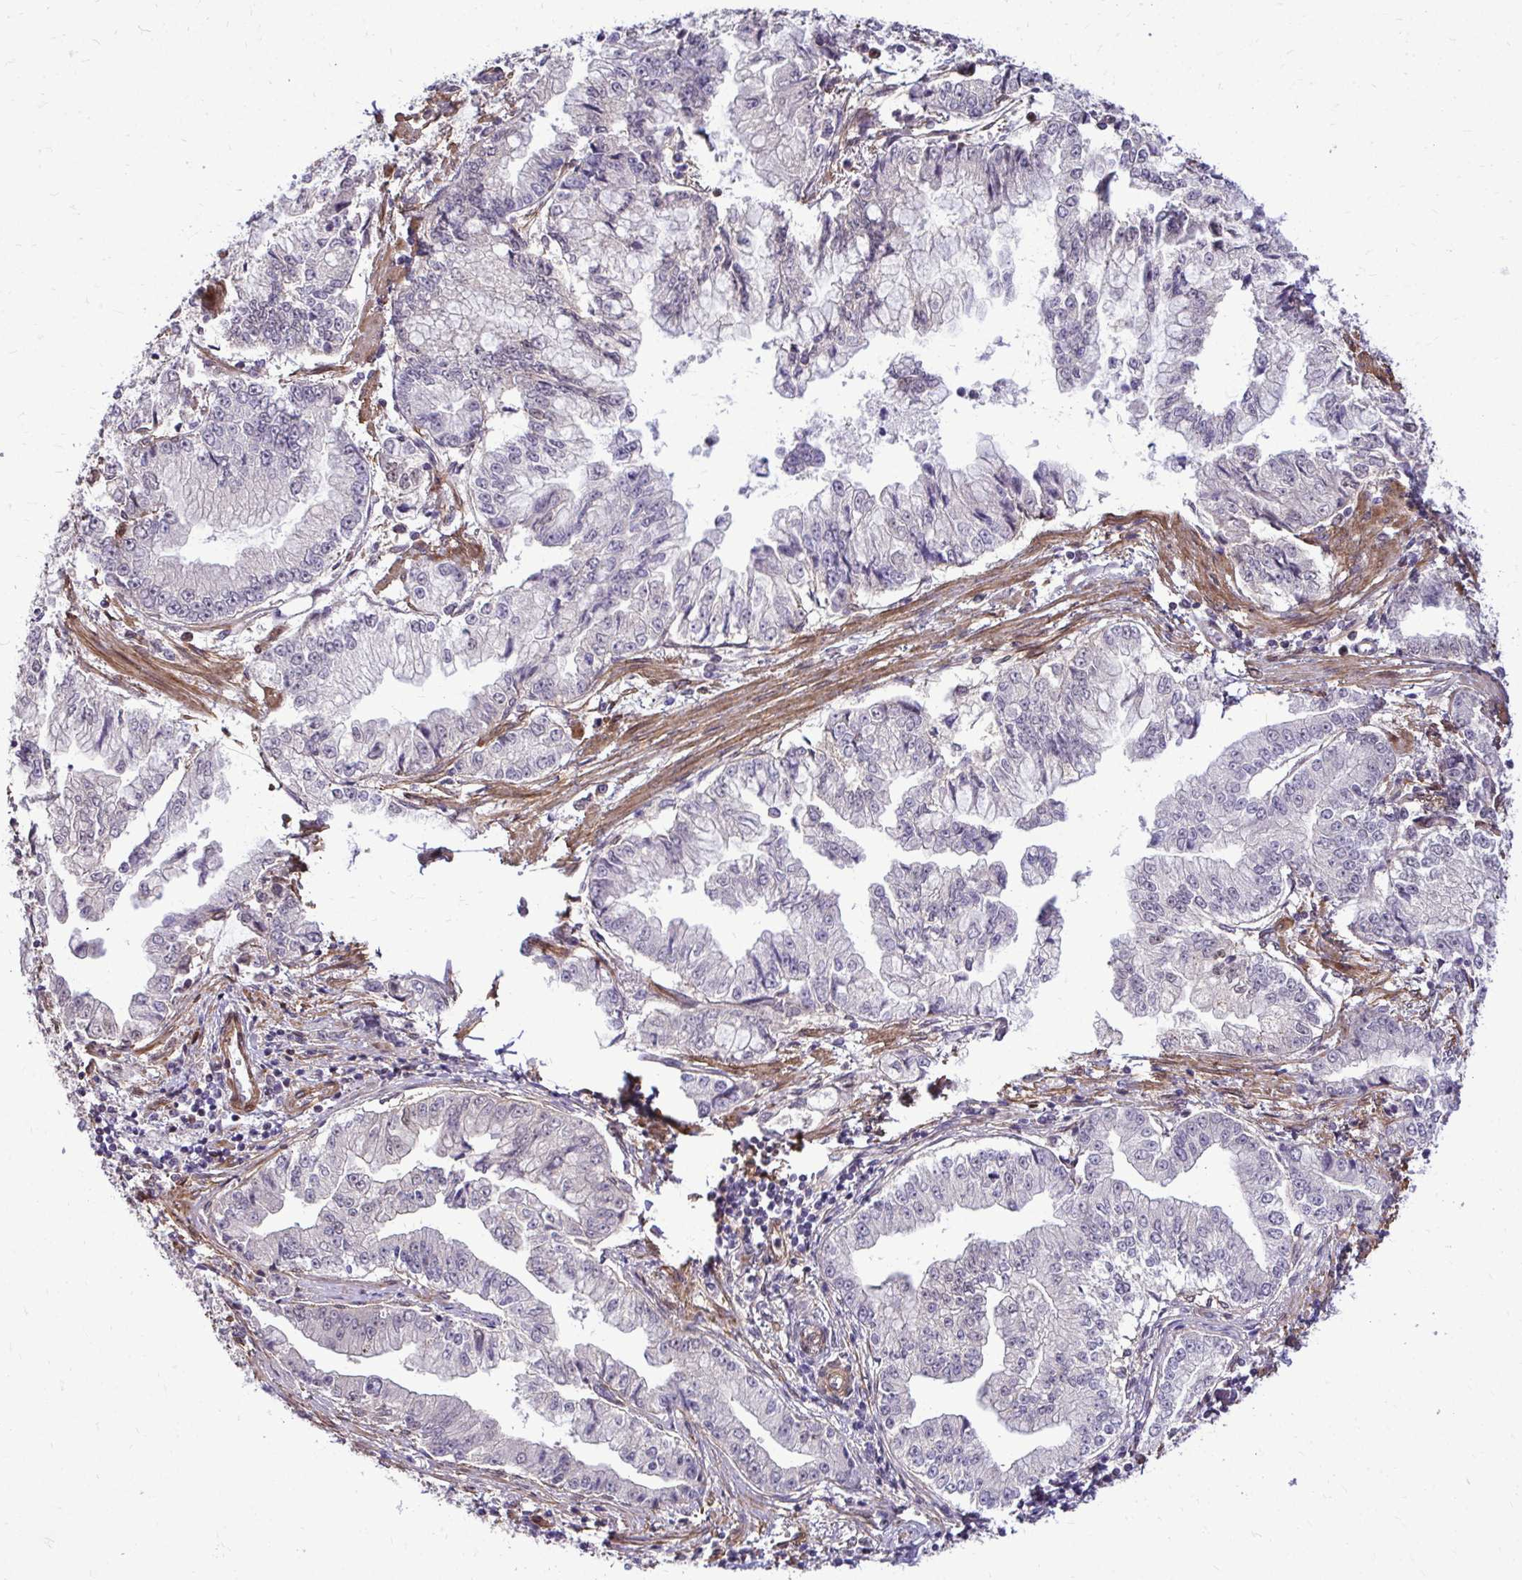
{"staining": {"intensity": "negative", "quantity": "none", "location": "none"}, "tissue": "stomach cancer", "cell_type": "Tumor cells", "image_type": "cancer", "snomed": [{"axis": "morphology", "description": "Adenocarcinoma, NOS"}, {"axis": "topography", "description": "Stomach, upper"}], "caption": "High magnification brightfield microscopy of stomach adenocarcinoma stained with DAB (3,3'-diaminobenzidine) (brown) and counterstained with hematoxylin (blue): tumor cells show no significant staining.", "gene": "TRIP6", "patient": {"sex": "female", "age": 74}}